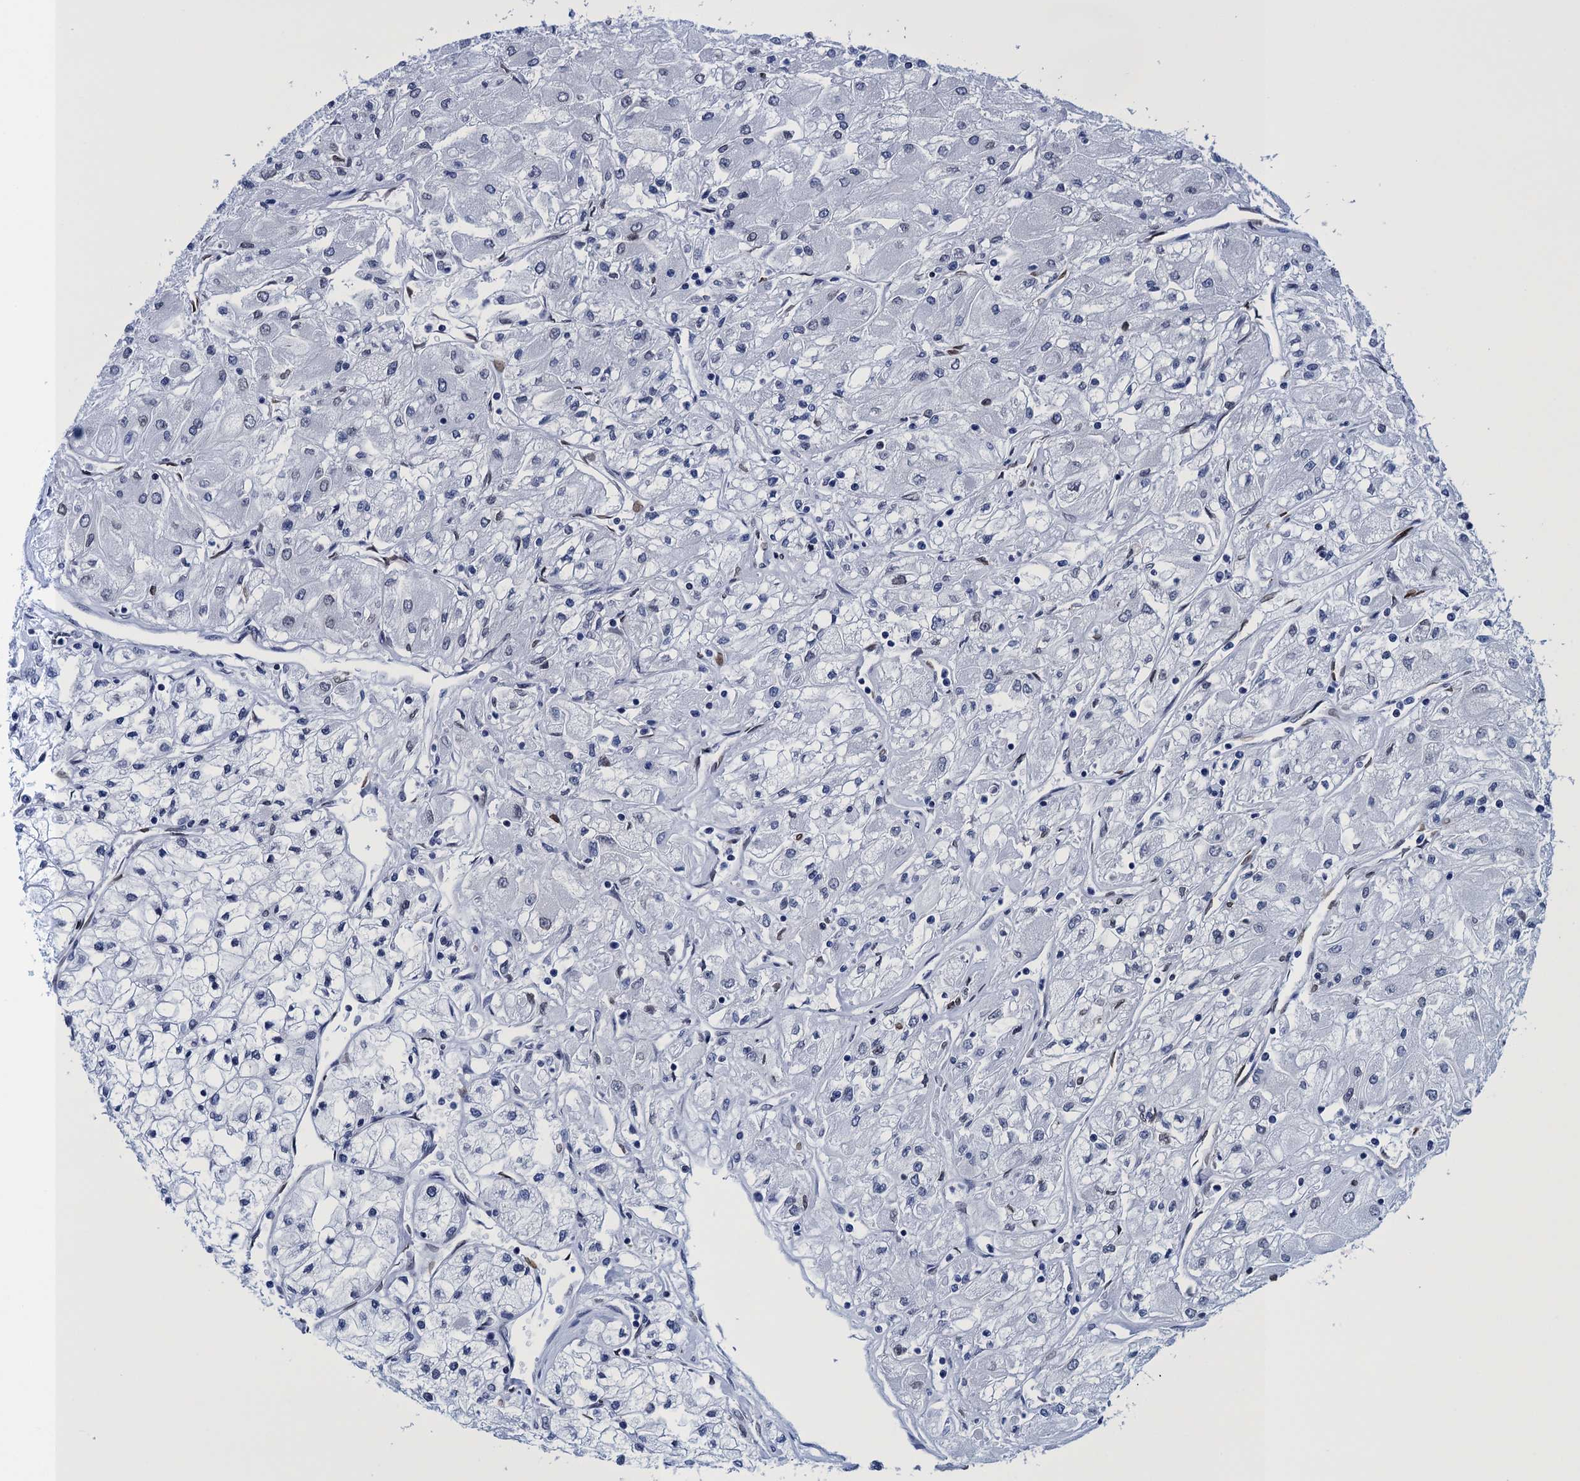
{"staining": {"intensity": "negative", "quantity": "none", "location": "none"}, "tissue": "renal cancer", "cell_type": "Tumor cells", "image_type": "cancer", "snomed": [{"axis": "morphology", "description": "Adenocarcinoma, NOS"}, {"axis": "topography", "description": "Kidney"}], "caption": "Photomicrograph shows no significant protein staining in tumor cells of renal adenocarcinoma. (DAB immunohistochemistry visualized using brightfield microscopy, high magnification).", "gene": "METTL25", "patient": {"sex": "male", "age": 80}}